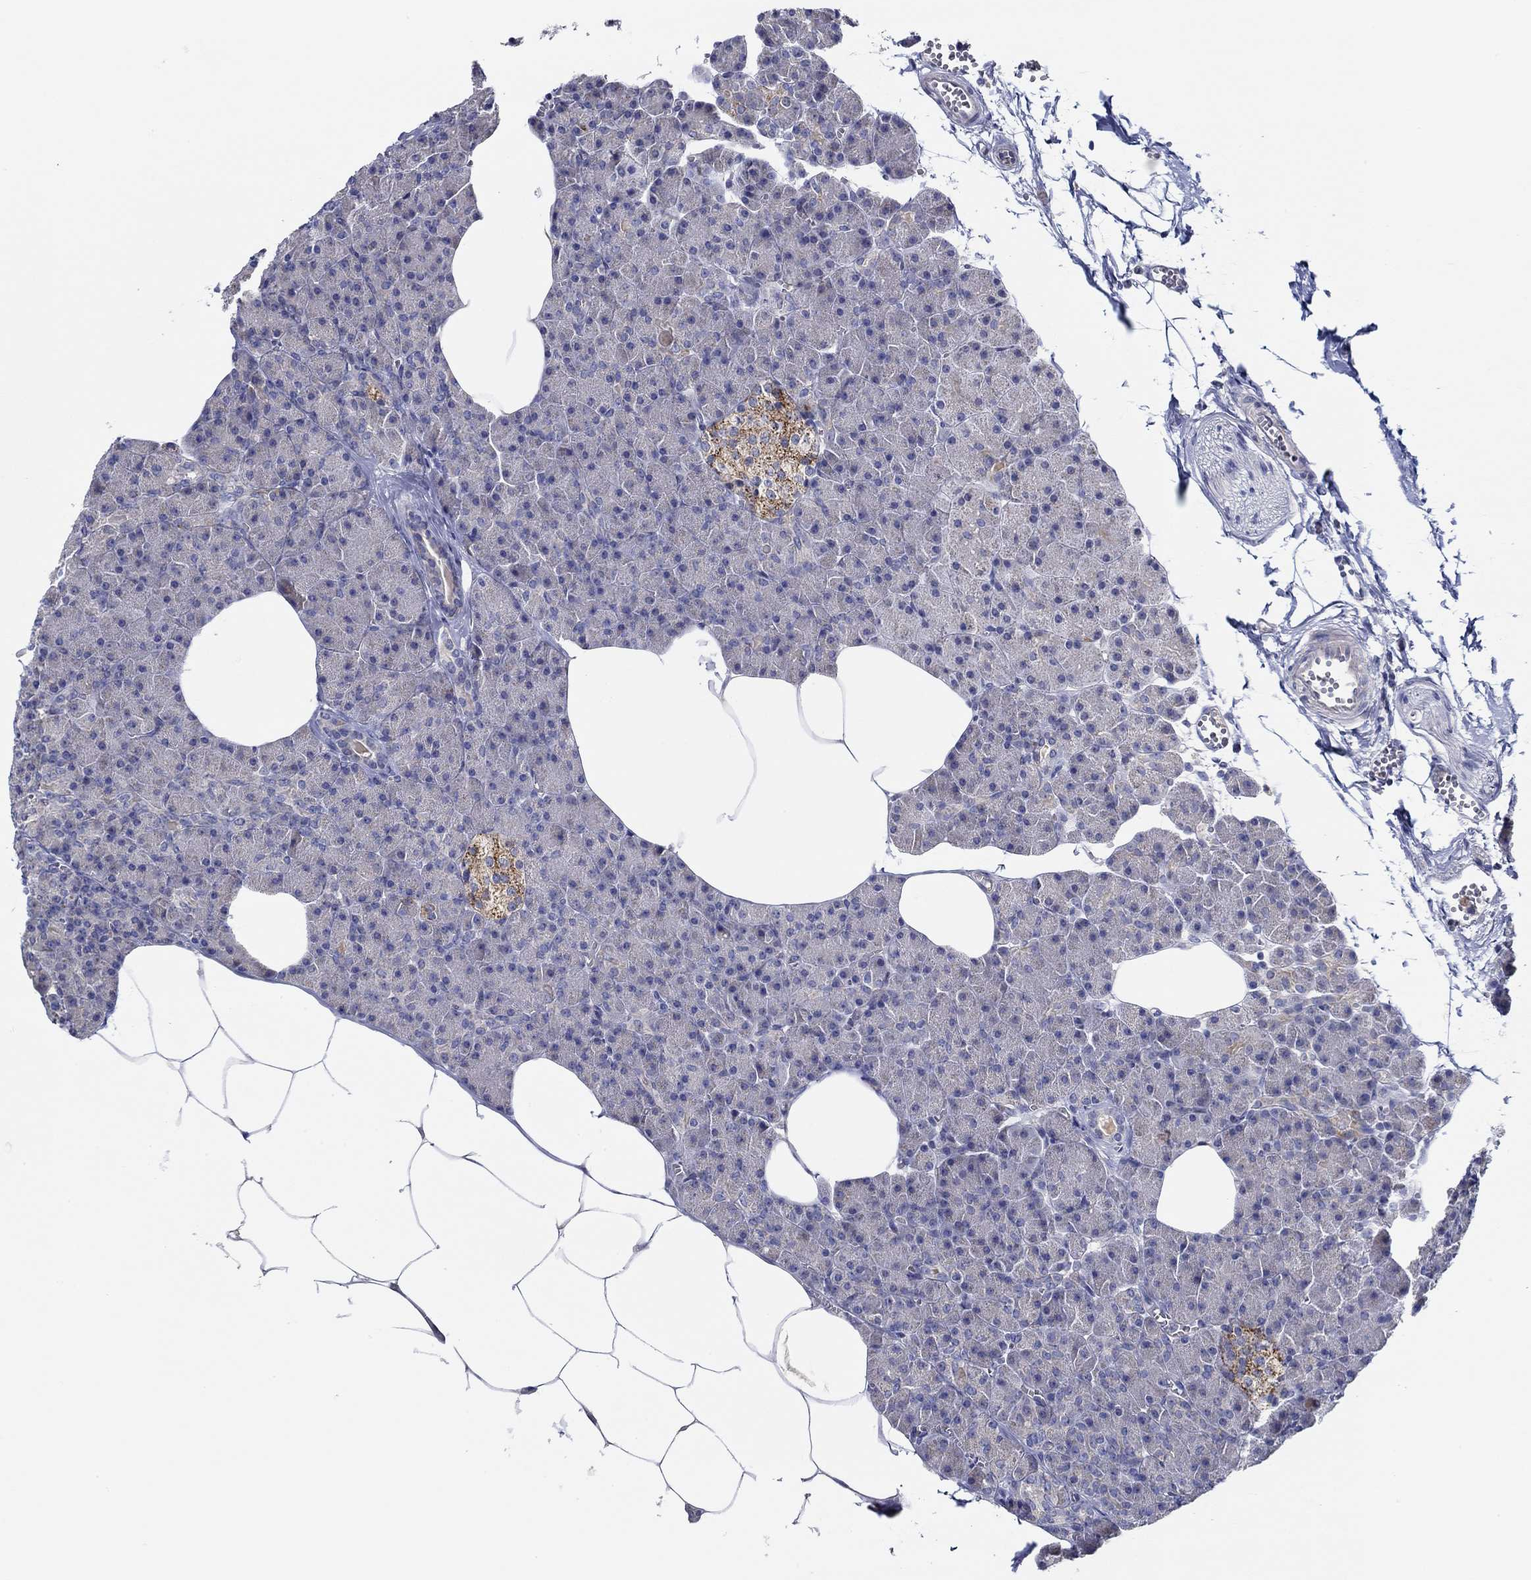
{"staining": {"intensity": "negative", "quantity": "none", "location": "none"}, "tissue": "pancreas", "cell_type": "Exocrine glandular cells", "image_type": "normal", "snomed": [{"axis": "morphology", "description": "Normal tissue, NOS"}, {"axis": "topography", "description": "Pancreas"}], "caption": "The image shows no significant expression in exocrine glandular cells of pancreas. (DAB immunohistochemistry visualized using brightfield microscopy, high magnification).", "gene": "CFAP61", "patient": {"sex": "female", "age": 45}}